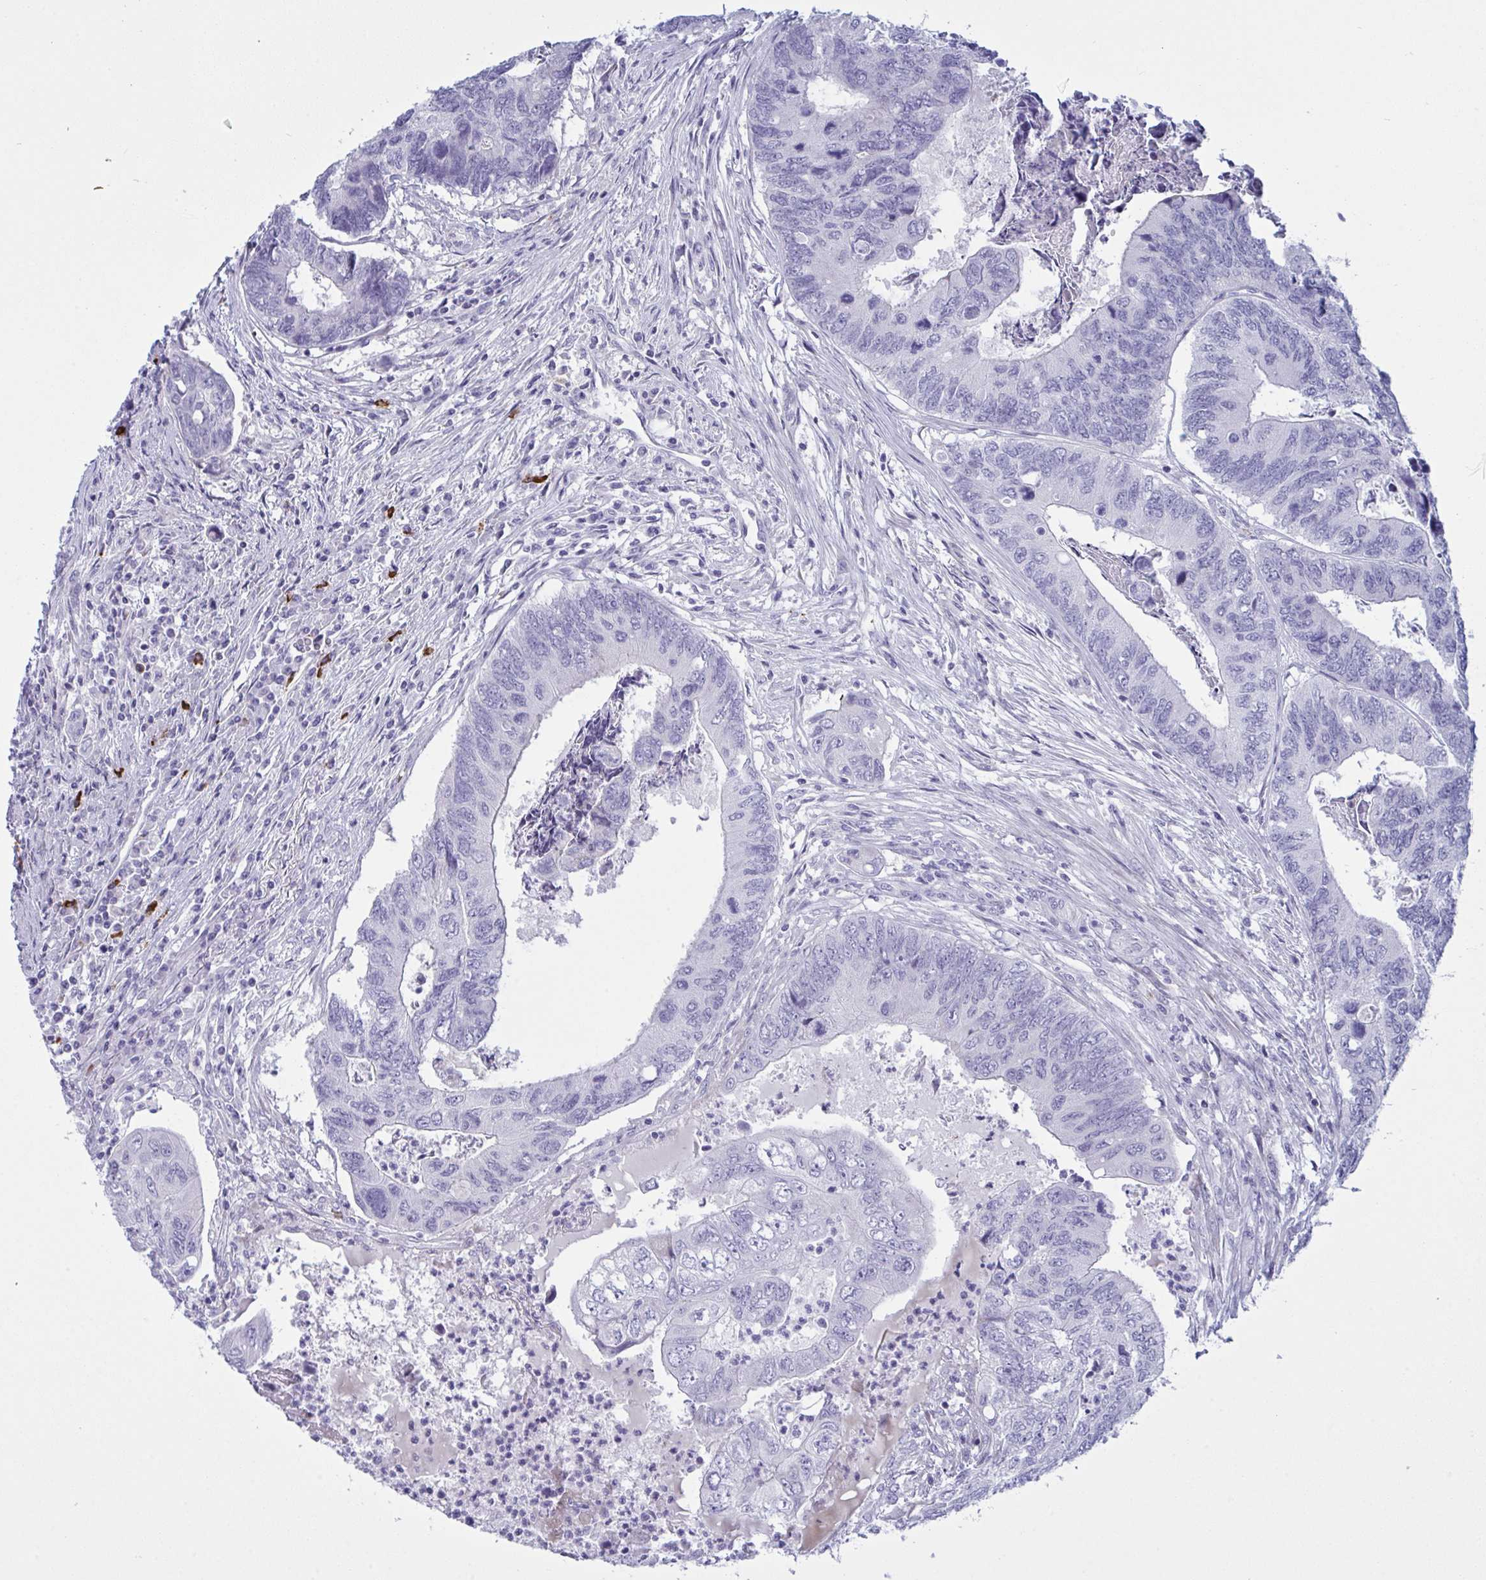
{"staining": {"intensity": "negative", "quantity": "none", "location": "none"}, "tissue": "colorectal cancer", "cell_type": "Tumor cells", "image_type": "cancer", "snomed": [{"axis": "morphology", "description": "Adenocarcinoma, NOS"}, {"axis": "topography", "description": "Colon"}], "caption": "The photomicrograph demonstrates no staining of tumor cells in colorectal adenocarcinoma.", "gene": "ZNF684", "patient": {"sex": "female", "age": 67}}